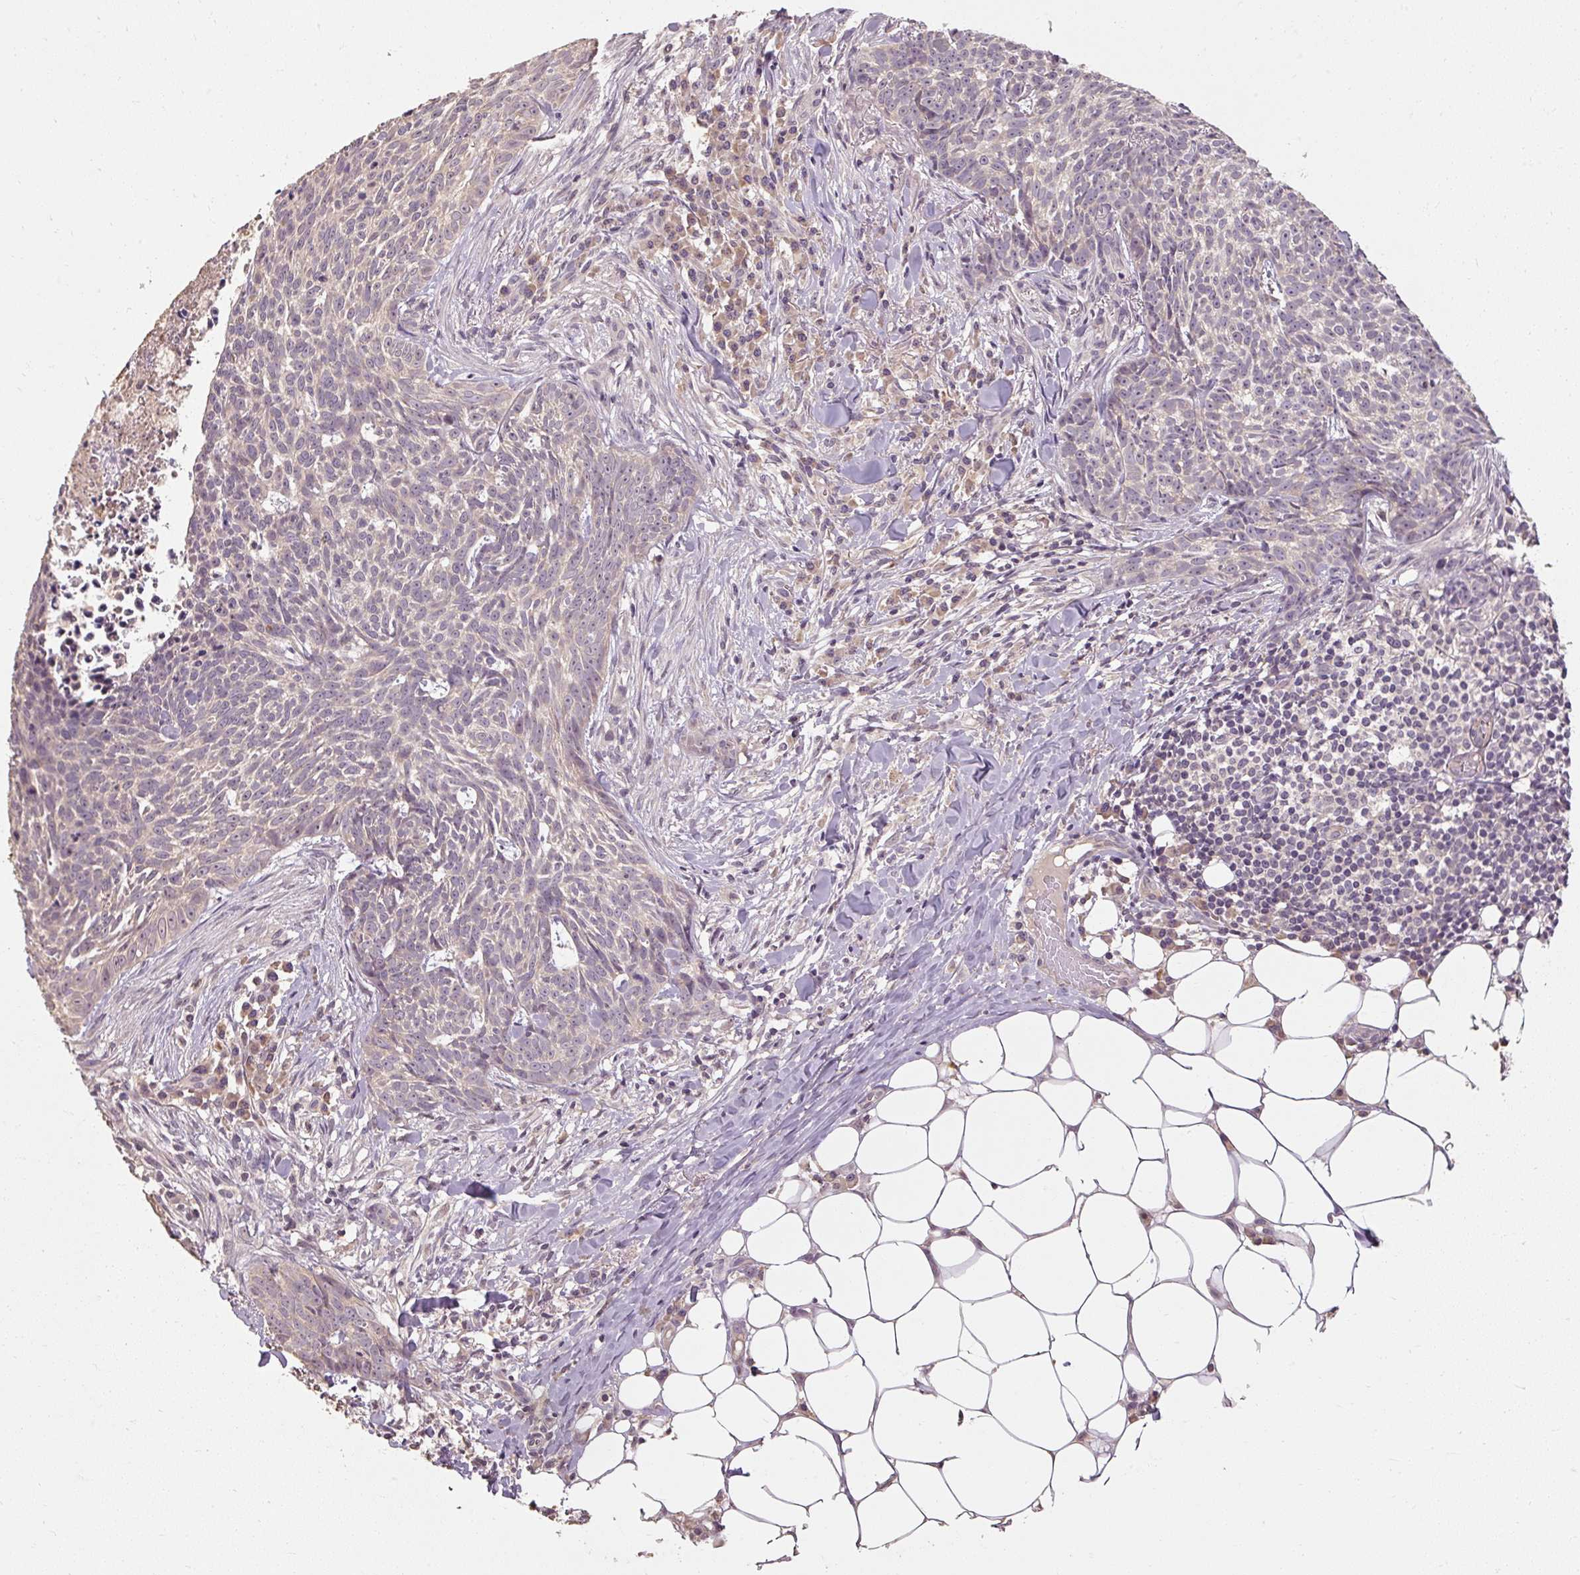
{"staining": {"intensity": "weak", "quantity": "<25%", "location": "cytoplasmic/membranous"}, "tissue": "skin cancer", "cell_type": "Tumor cells", "image_type": "cancer", "snomed": [{"axis": "morphology", "description": "Basal cell carcinoma"}, {"axis": "topography", "description": "Skin"}], "caption": "Tumor cells are negative for brown protein staining in basal cell carcinoma (skin). (DAB immunohistochemistry (IHC), high magnification).", "gene": "CFAP65", "patient": {"sex": "female", "age": 93}}